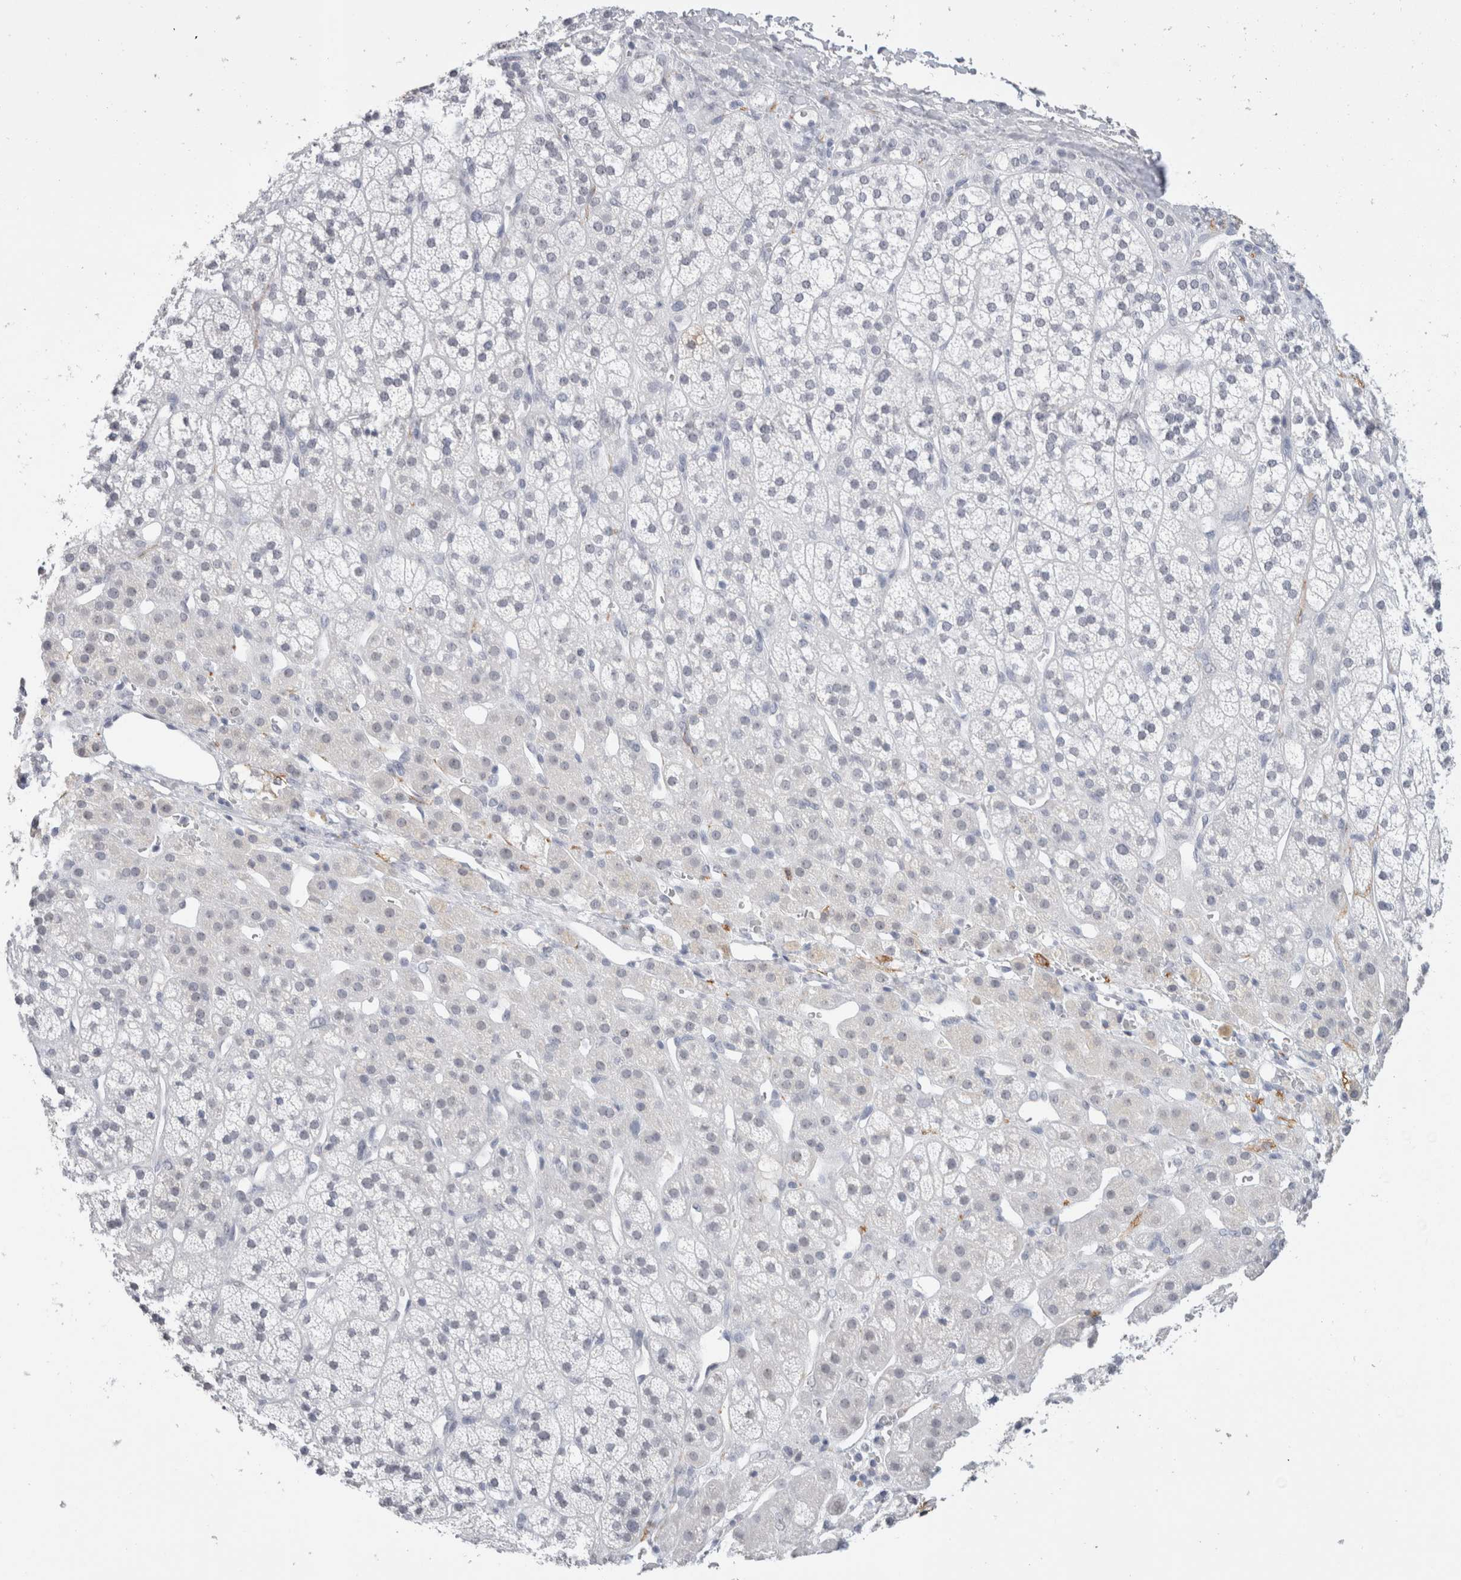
{"staining": {"intensity": "negative", "quantity": "none", "location": "none"}, "tissue": "adrenal gland", "cell_type": "Glandular cells", "image_type": "normal", "snomed": [{"axis": "morphology", "description": "Normal tissue, NOS"}, {"axis": "topography", "description": "Adrenal gland"}], "caption": "This is an IHC histopathology image of normal human adrenal gland. There is no positivity in glandular cells.", "gene": "CADM3", "patient": {"sex": "male", "age": 56}}